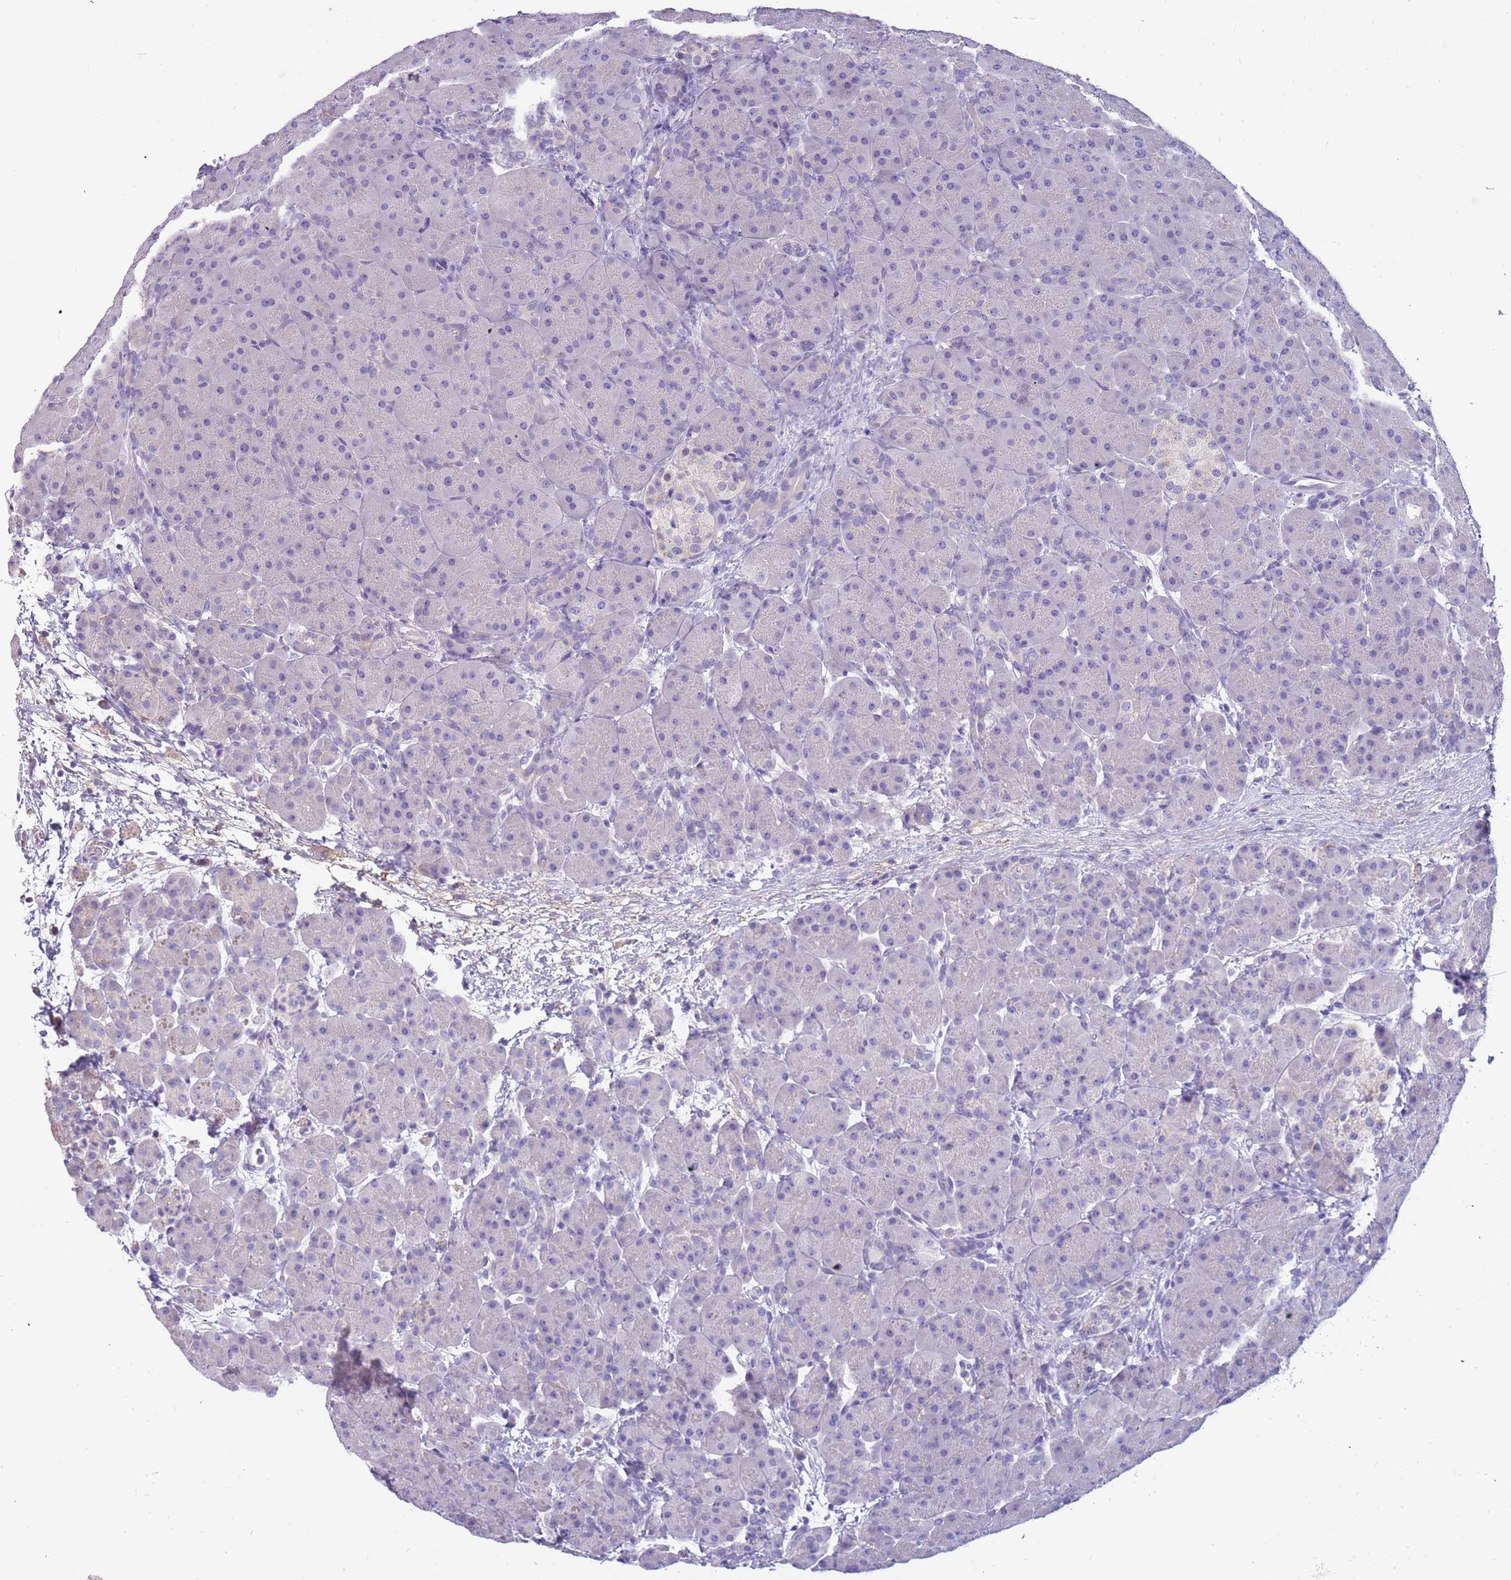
{"staining": {"intensity": "negative", "quantity": "none", "location": "none"}, "tissue": "pancreas", "cell_type": "Exocrine glandular cells", "image_type": "normal", "snomed": [{"axis": "morphology", "description": "Normal tissue, NOS"}, {"axis": "topography", "description": "Pancreas"}], "caption": "High power microscopy photomicrograph of an IHC histopathology image of normal pancreas, revealing no significant expression in exocrine glandular cells.", "gene": "RHCG", "patient": {"sex": "male", "age": 66}}